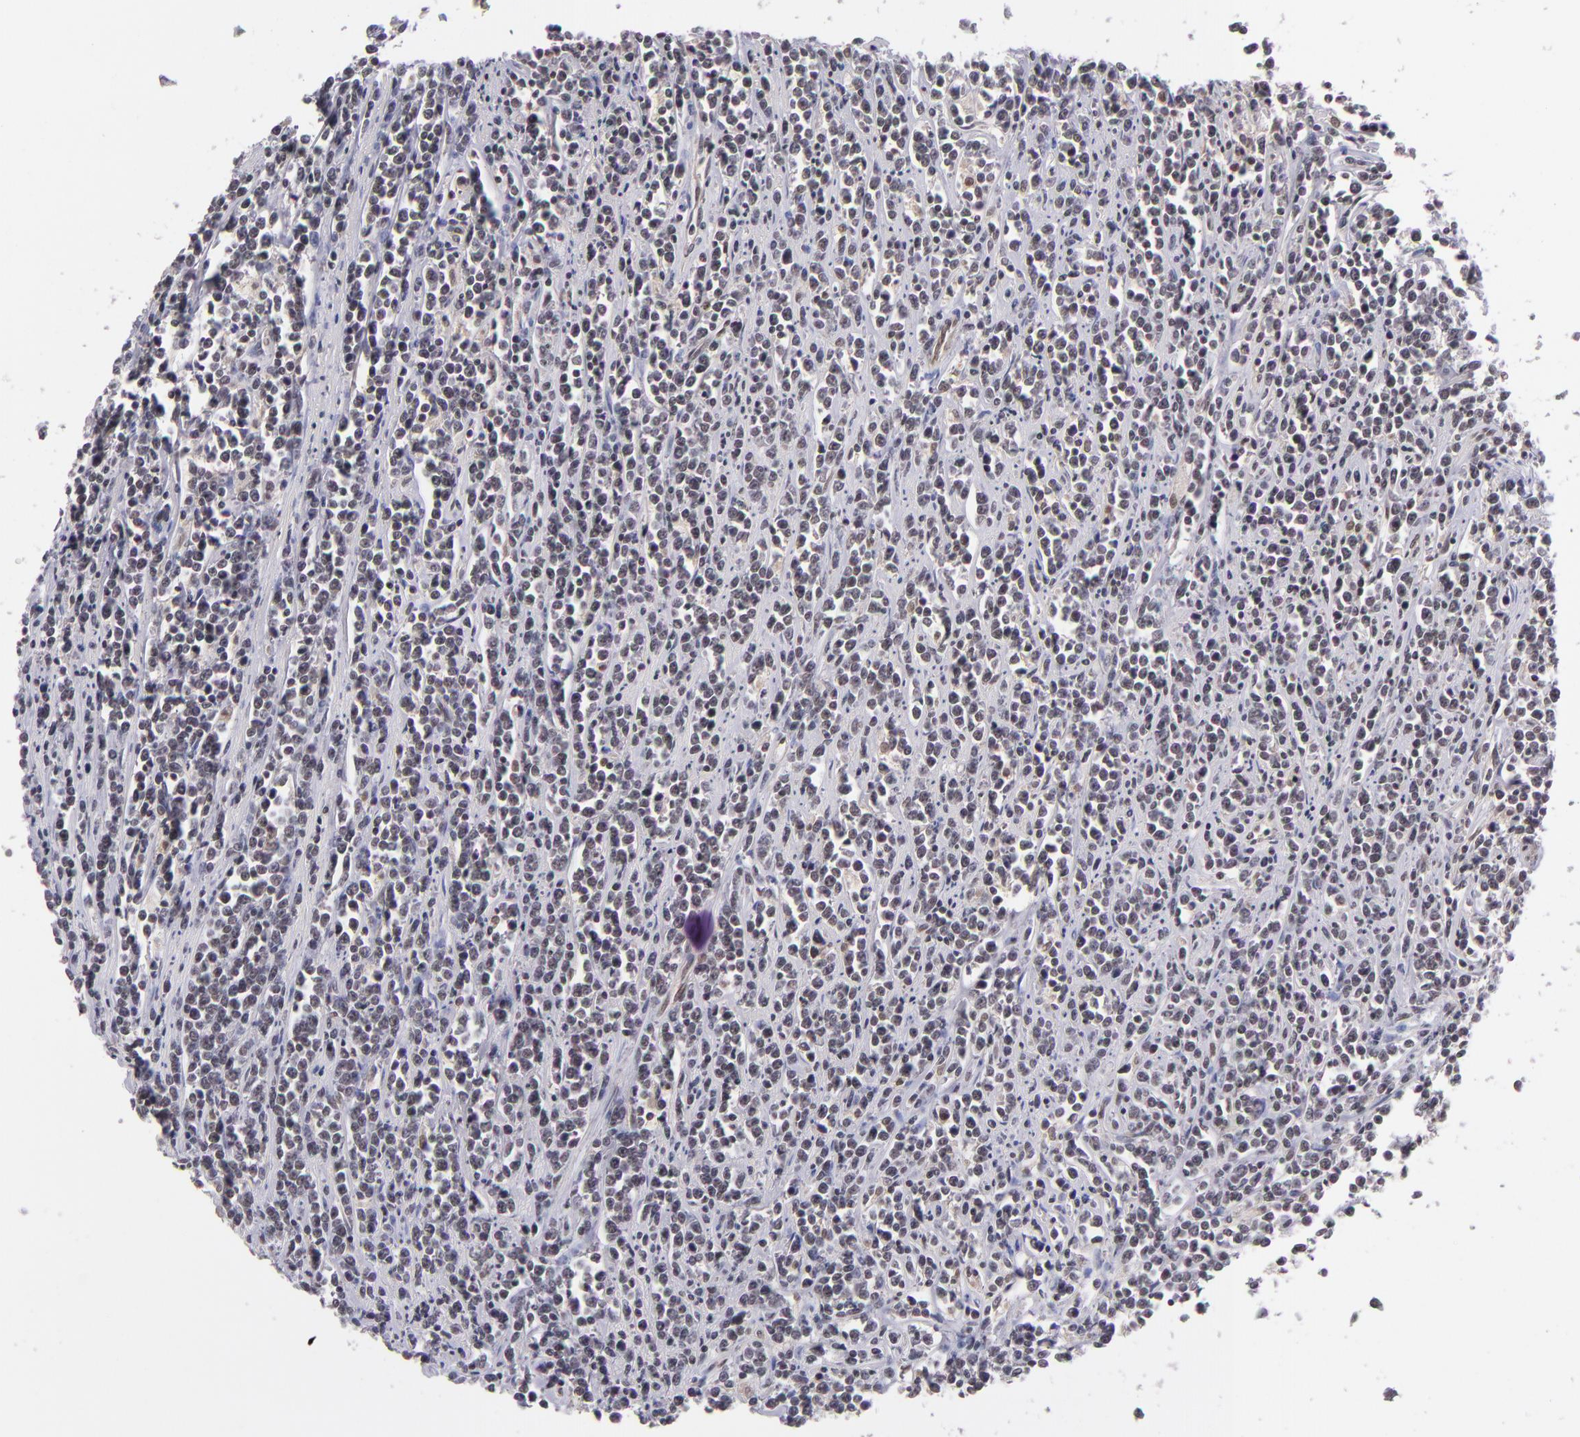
{"staining": {"intensity": "moderate", "quantity": ">75%", "location": "nuclear"}, "tissue": "lymphoma", "cell_type": "Tumor cells", "image_type": "cancer", "snomed": [{"axis": "morphology", "description": "Malignant lymphoma, non-Hodgkin's type, High grade"}, {"axis": "topography", "description": "Small intestine"}, {"axis": "topography", "description": "Colon"}], "caption": "Protein staining demonstrates moderate nuclear staining in about >75% of tumor cells in lymphoma.", "gene": "ZNF148", "patient": {"sex": "male", "age": 8}}